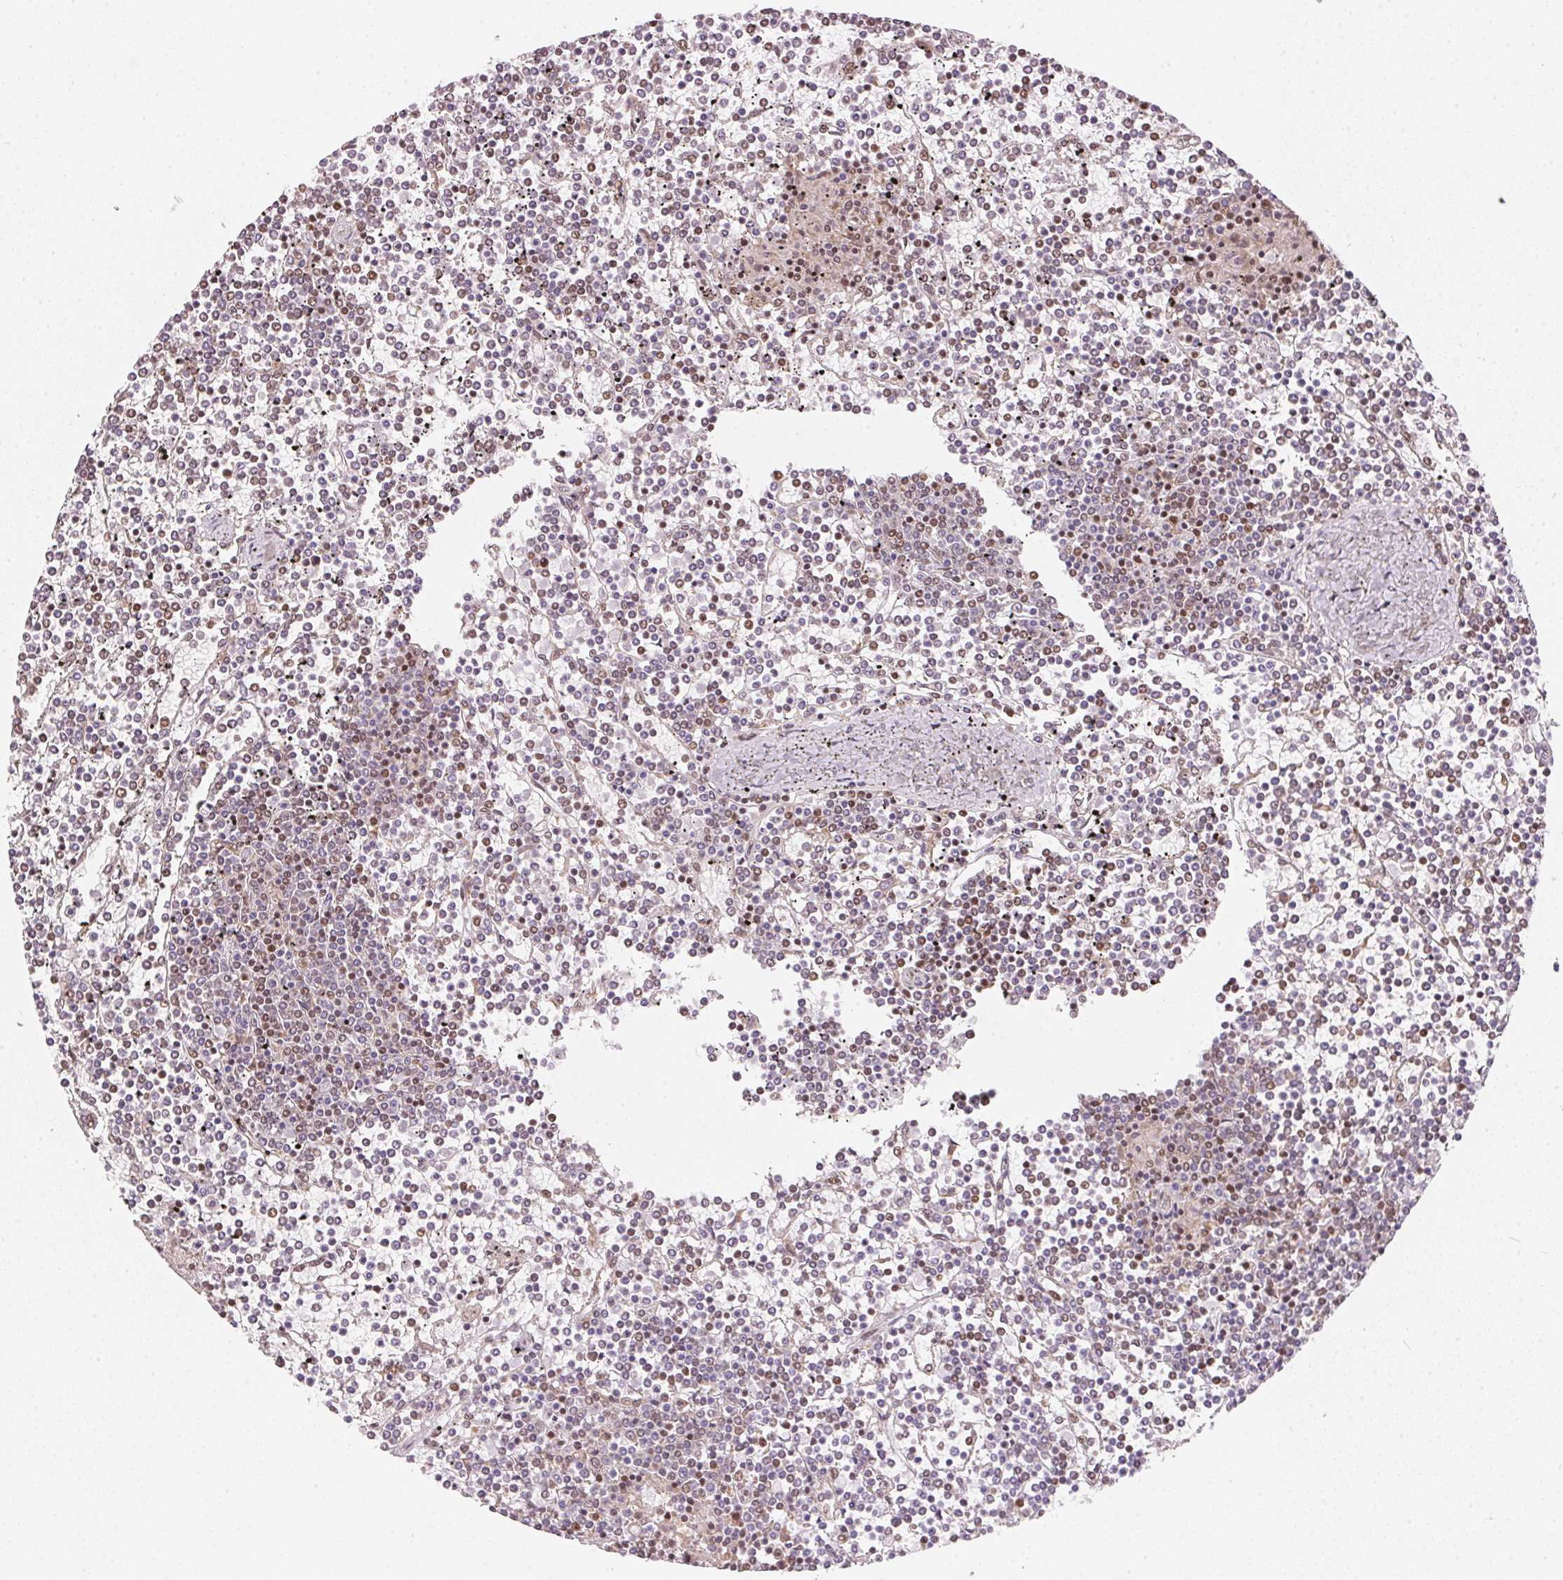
{"staining": {"intensity": "weak", "quantity": "<25%", "location": "nuclear"}, "tissue": "lymphoma", "cell_type": "Tumor cells", "image_type": "cancer", "snomed": [{"axis": "morphology", "description": "Malignant lymphoma, non-Hodgkin's type, Low grade"}, {"axis": "topography", "description": "Spleen"}], "caption": "High magnification brightfield microscopy of malignant lymphoma, non-Hodgkin's type (low-grade) stained with DAB (3,3'-diaminobenzidine) (brown) and counterstained with hematoxylin (blue): tumor cells show no significant positivity.", "gene": "KAT6A", "patient": {"sex": "female", "age": 19}}